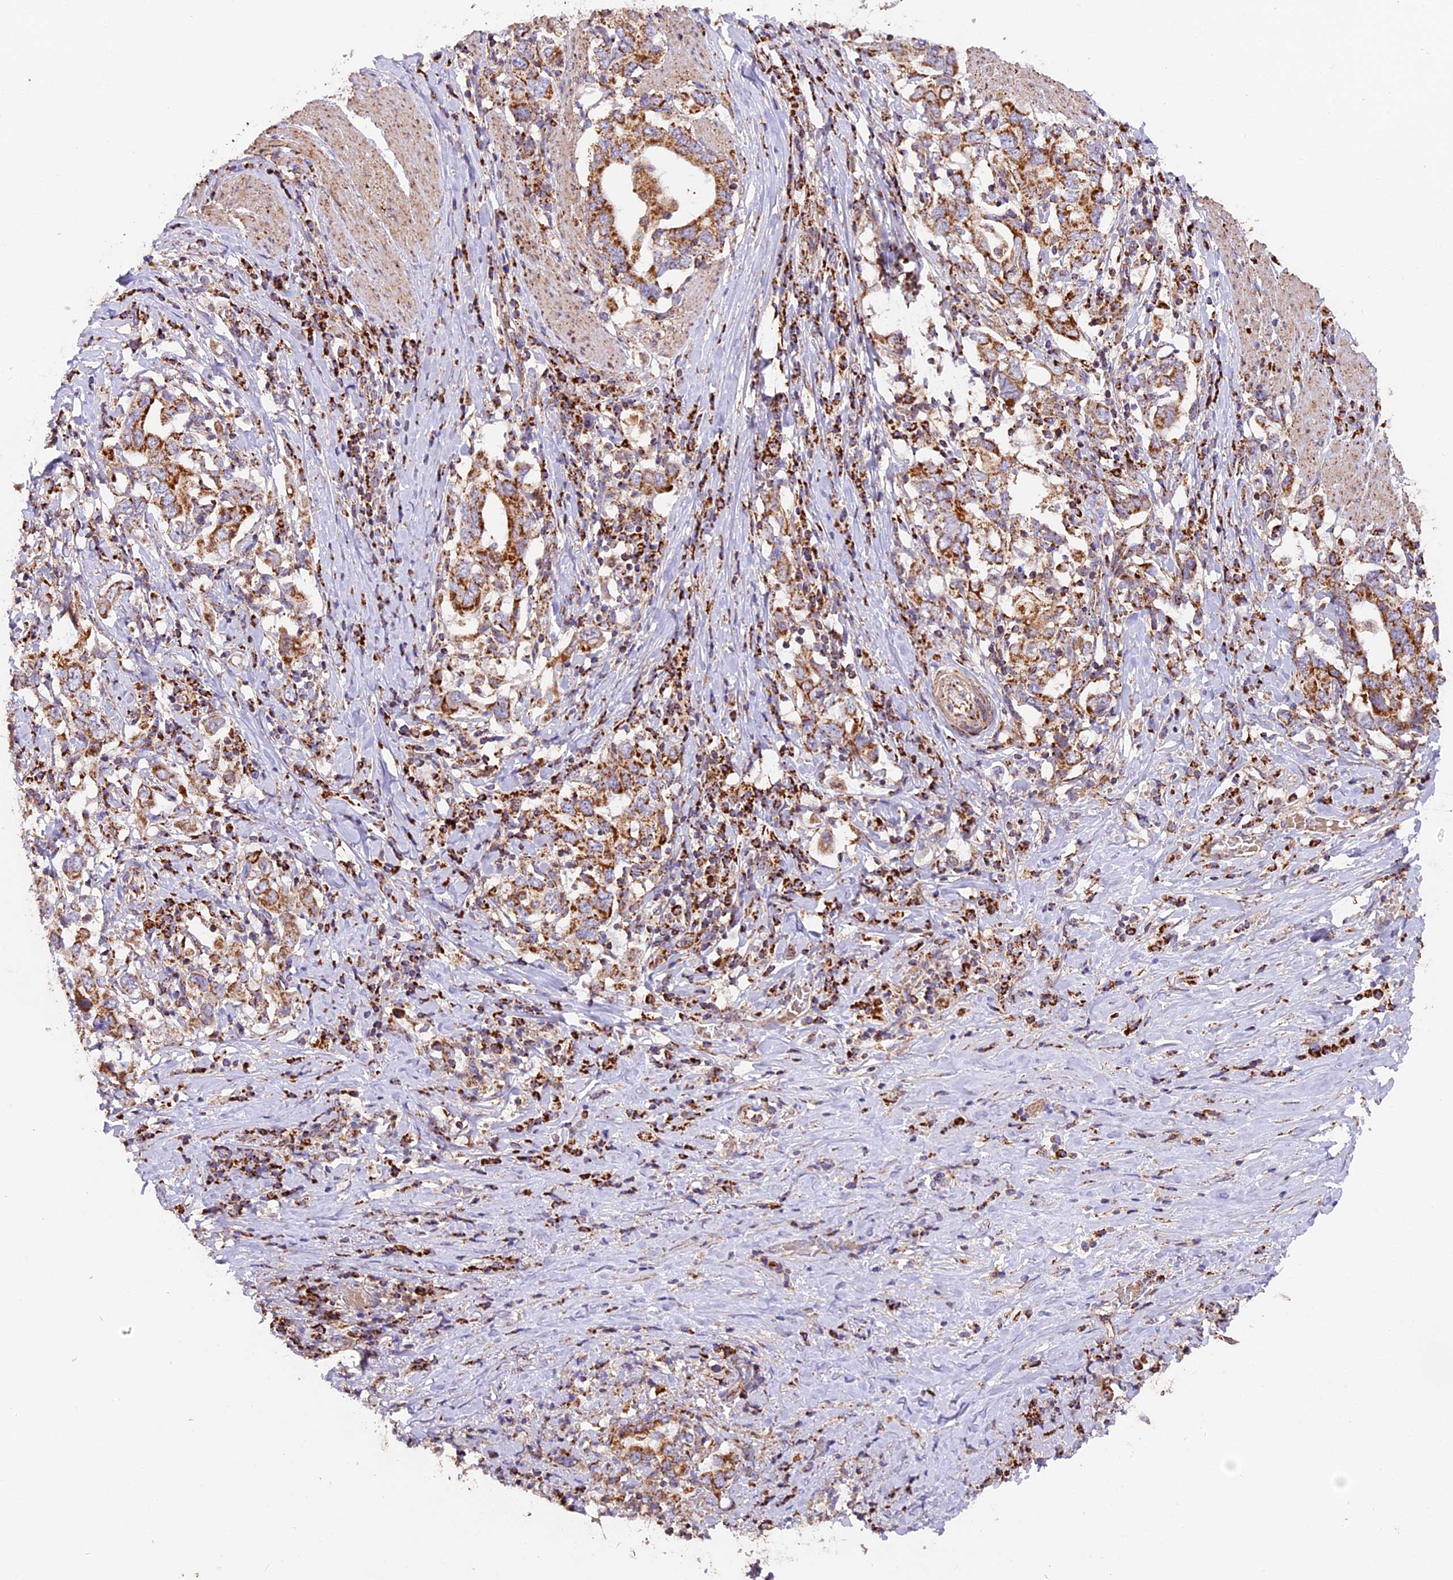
{"staining": {"intensity": "moderate", "quantity": ">75%", "location": "cytoplasmic/membranous"}, "tissue": "stomach cancer", "cell_type": "Tumor cells", "image_type": "cancer", "snomed": [{"axis": "morphology", "description": "Adenocarcinoma, NOS"}, {"axis": "topography", "description": "Stomach, upper"}, {"axis": "topography", "description": "Stomach"}], "caption": "Tumor cells show moderate cytoplasmic/membranous positivity in approximately >75% of cells in stomach cancer.", "gene": "NDUFA8", "patient": {"sex": "male", "age": 62}}